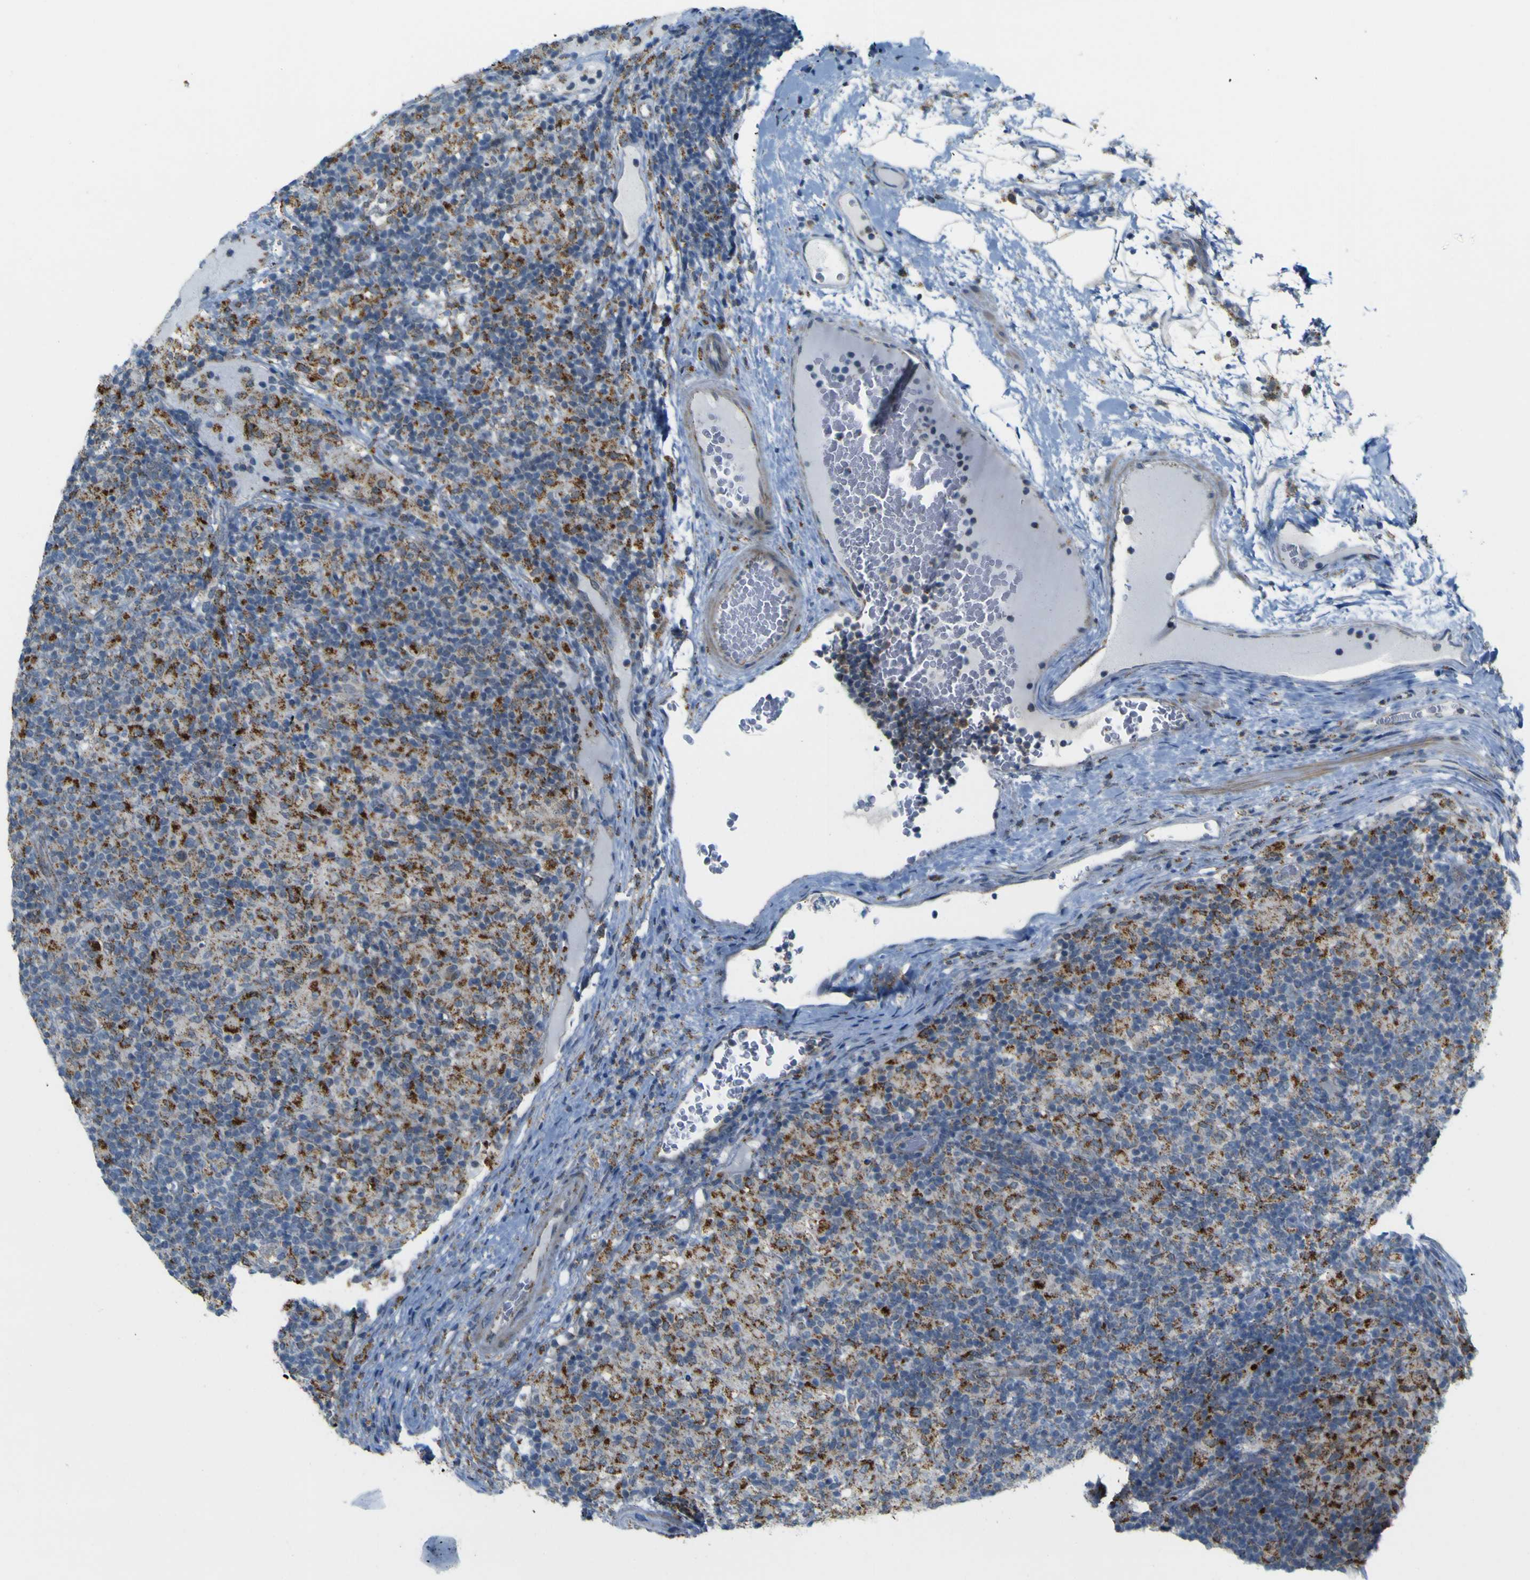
{"staining": {"intensity": "moderate", "quantity": ">75%", "location": "cytoplasmic/membranous"}, "tissue": "lymphoma", "cell_type": "Tumor cells", "image_type": "cancer", "snomed": [{"axis": "morphology", "description": "Hodgkin's disease, NOS"}, {"axis": "topography", "description": "Lymph node"}], "caption": "Lymphoma stained with DAB (3,3'-diaminobenzidine) IHC exhibits medium levels of moderate cytoplasmic/membranous positivity in about >75% of tumor cells.", "gene": "ACBD5", "patient": {"sex": "male", "age": 70}}